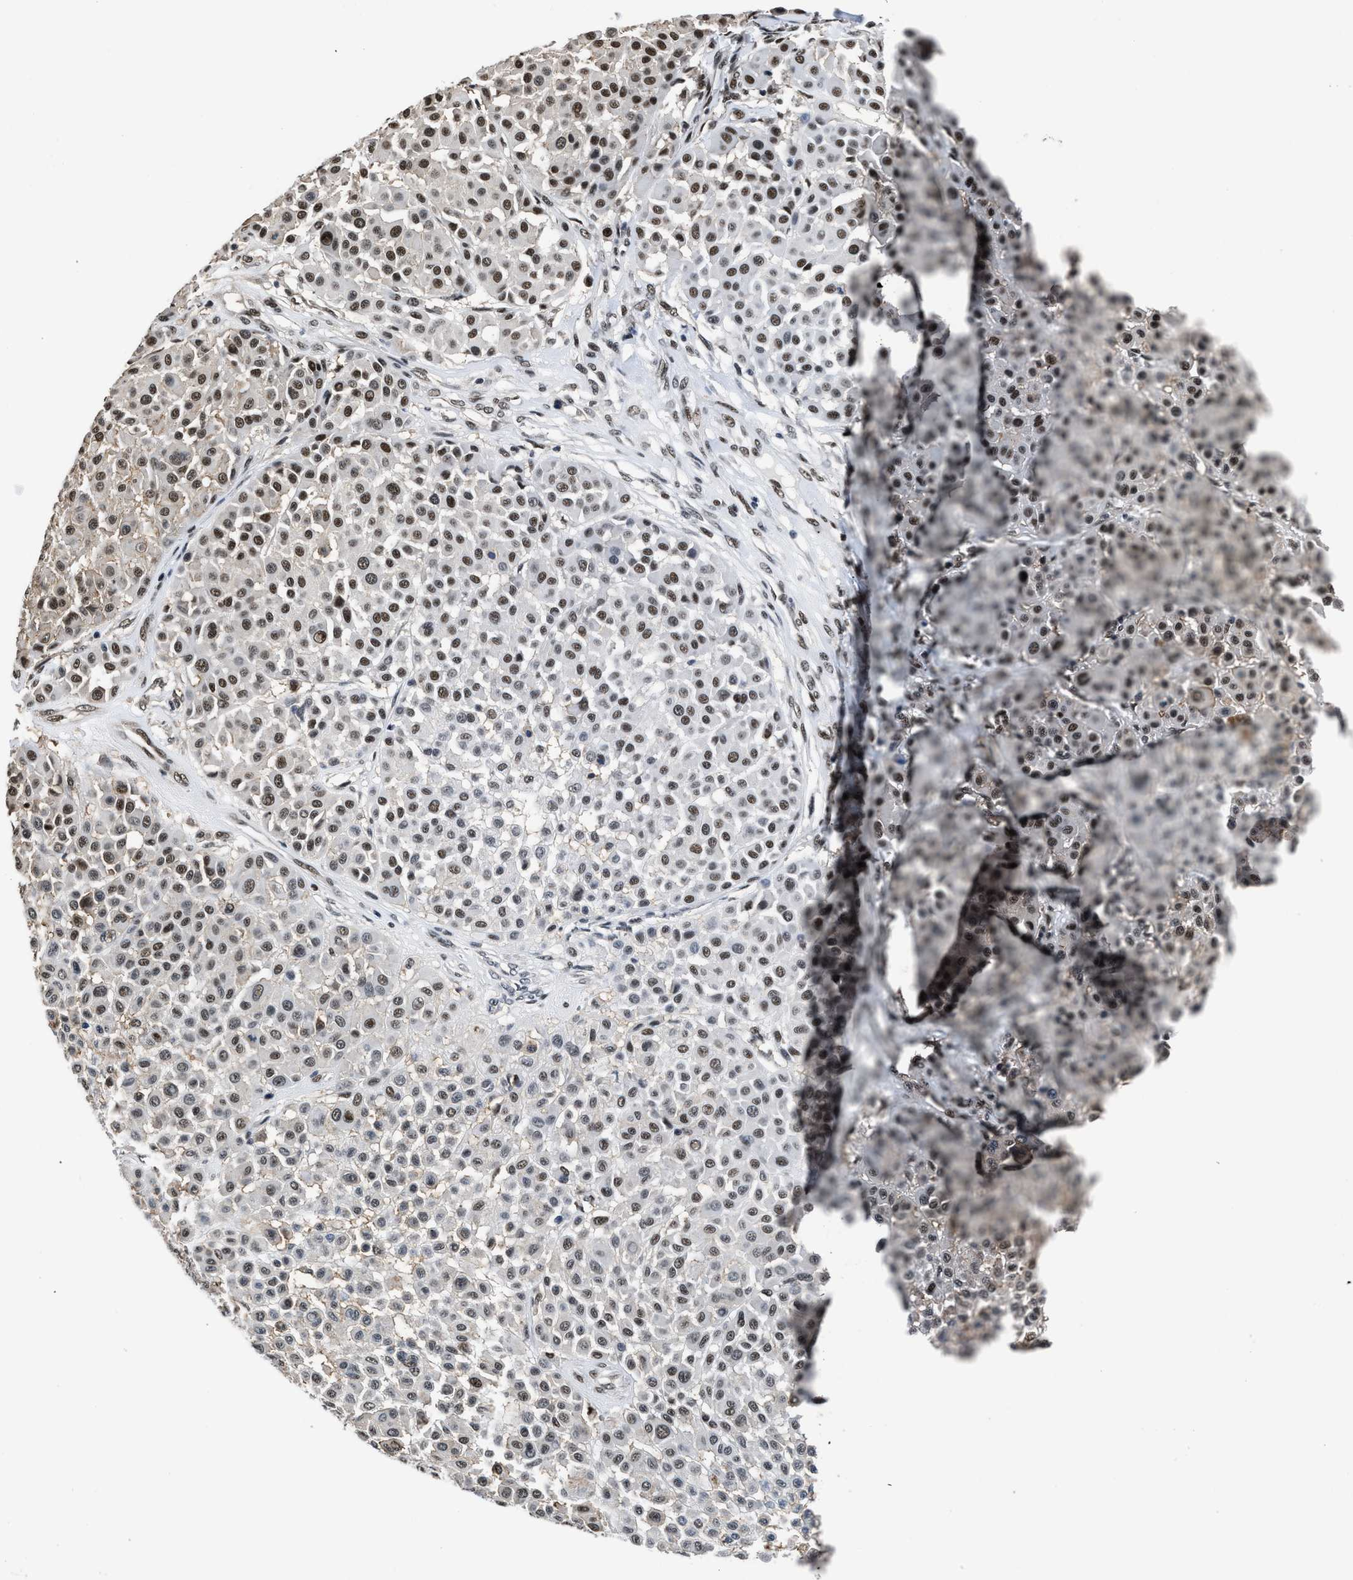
{"staining": {"intensity": "strong", "quantity": "25%-75%", "location": "nuclear"}, "tissue": "melanoma", "cell_type": "Tumor cells", "image_type": "cancer", "snomed": [{"axis": "morphology", "description": "Malignant melanoma, Metastatic site"}, {"axis": "topography", "description": "Soft tissue"}], "caption": "Immunohistochemistry (IHC) of malignant melanoma (metastatic site) demonstrates high levels of strong nuclear positivity in approximately 25%-75% of tumor cells.", "gene": "HNRNPH2", "patient": {"sex": "male", "age": 41}}